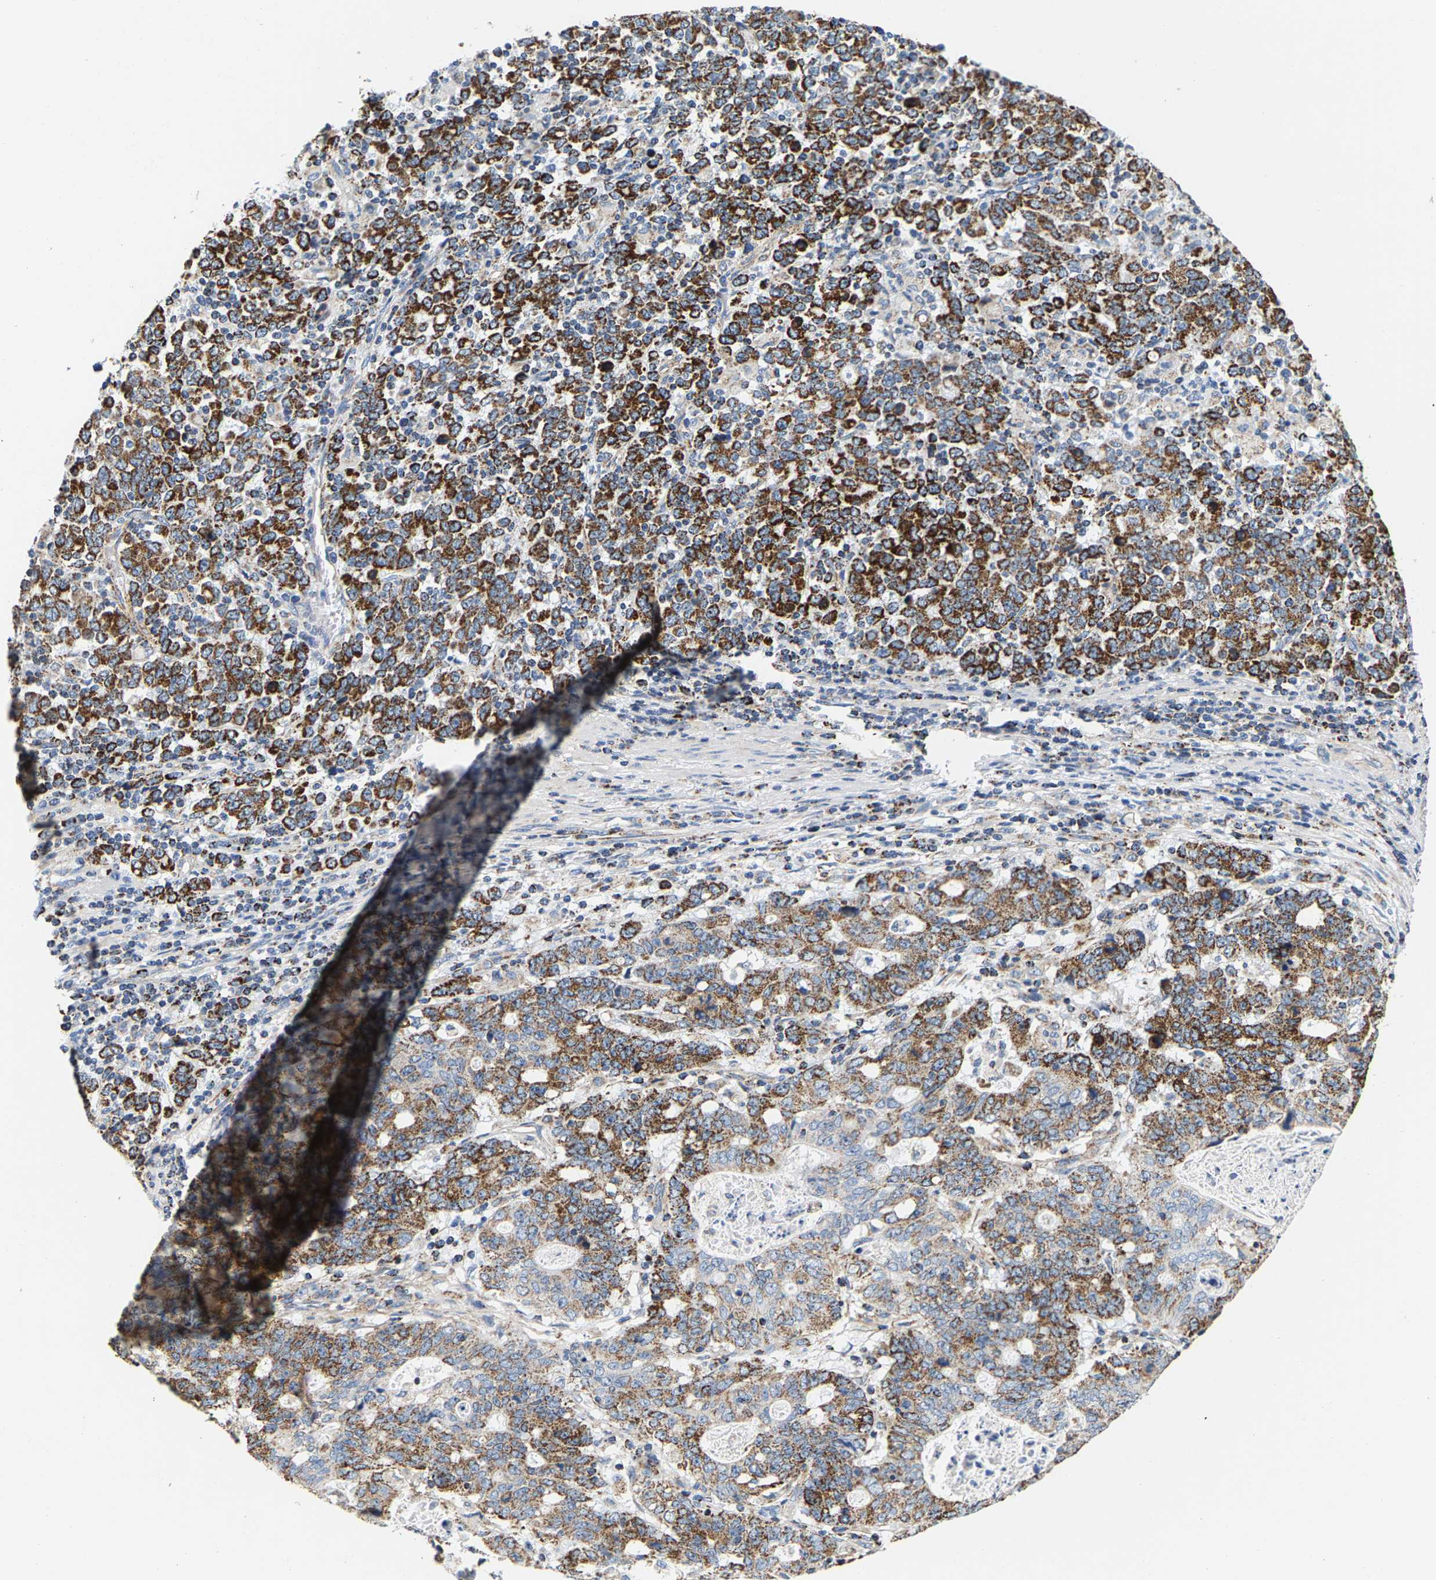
{"staining": {"intensity": "strong", "quantity": ">75%", "location": "cytoplasmic/membranous"}, "tissue": "stomach cancer", "cell_type": "Tumor cells", "image_type": "cancer", "snomed": [{"axis": "morphology", "description": "Adenocarcinoma, NOS"}, {"axis": "topography", "description": "Stomach, upper"}], "caption": "Protein staining shows strong cytoplasmic/membranous expression in approximately >75% of tumor cells in stomach cancer.", "gene": "SHMT2", "patient": {"sex": "male", "age": 69}}